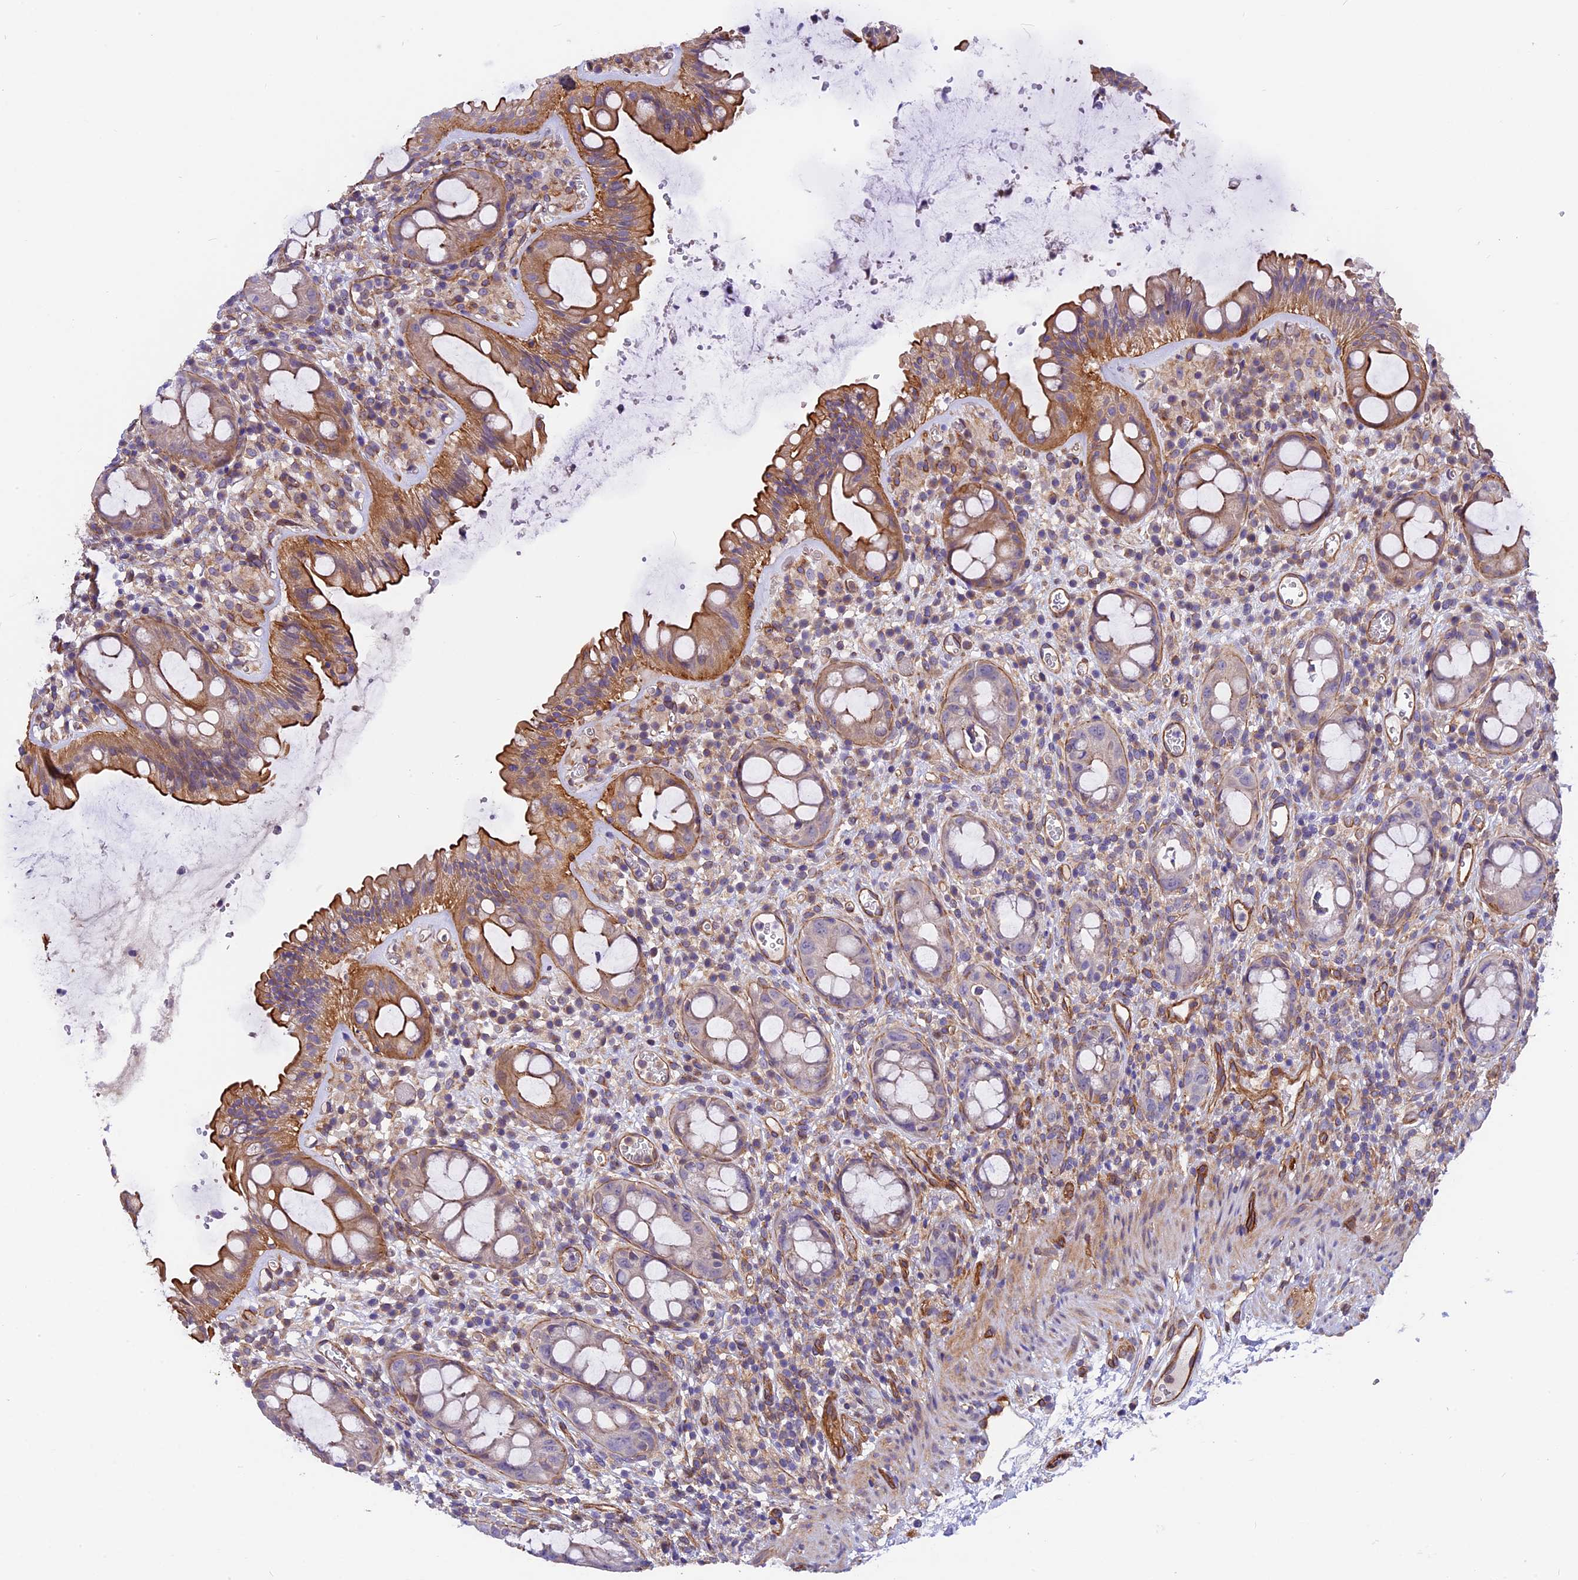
{"staining": {"intensity": "moderate", "quantity": "25%-75%", "location": "cytoplasmic/membranous"}, "tissue": "rectum", "cell_type": "Glandular cells", "image_type": "normal", "snomed": [{"axis": "morphology", "description": "Normal tissue, NOS"}, {"axis": "topography", "description": "Rectum"}], "caption": "Immunohistochemical staining of benign human rectum demonstrates medium levels of moderate cytoplasmic/membranous expression in about 25%-75% of glandular cells. (brown staining indicates protein expression, while blue staining denotes nuclei).", "gene": "MED20", "patient": {"sex": "female", "age": 57}}